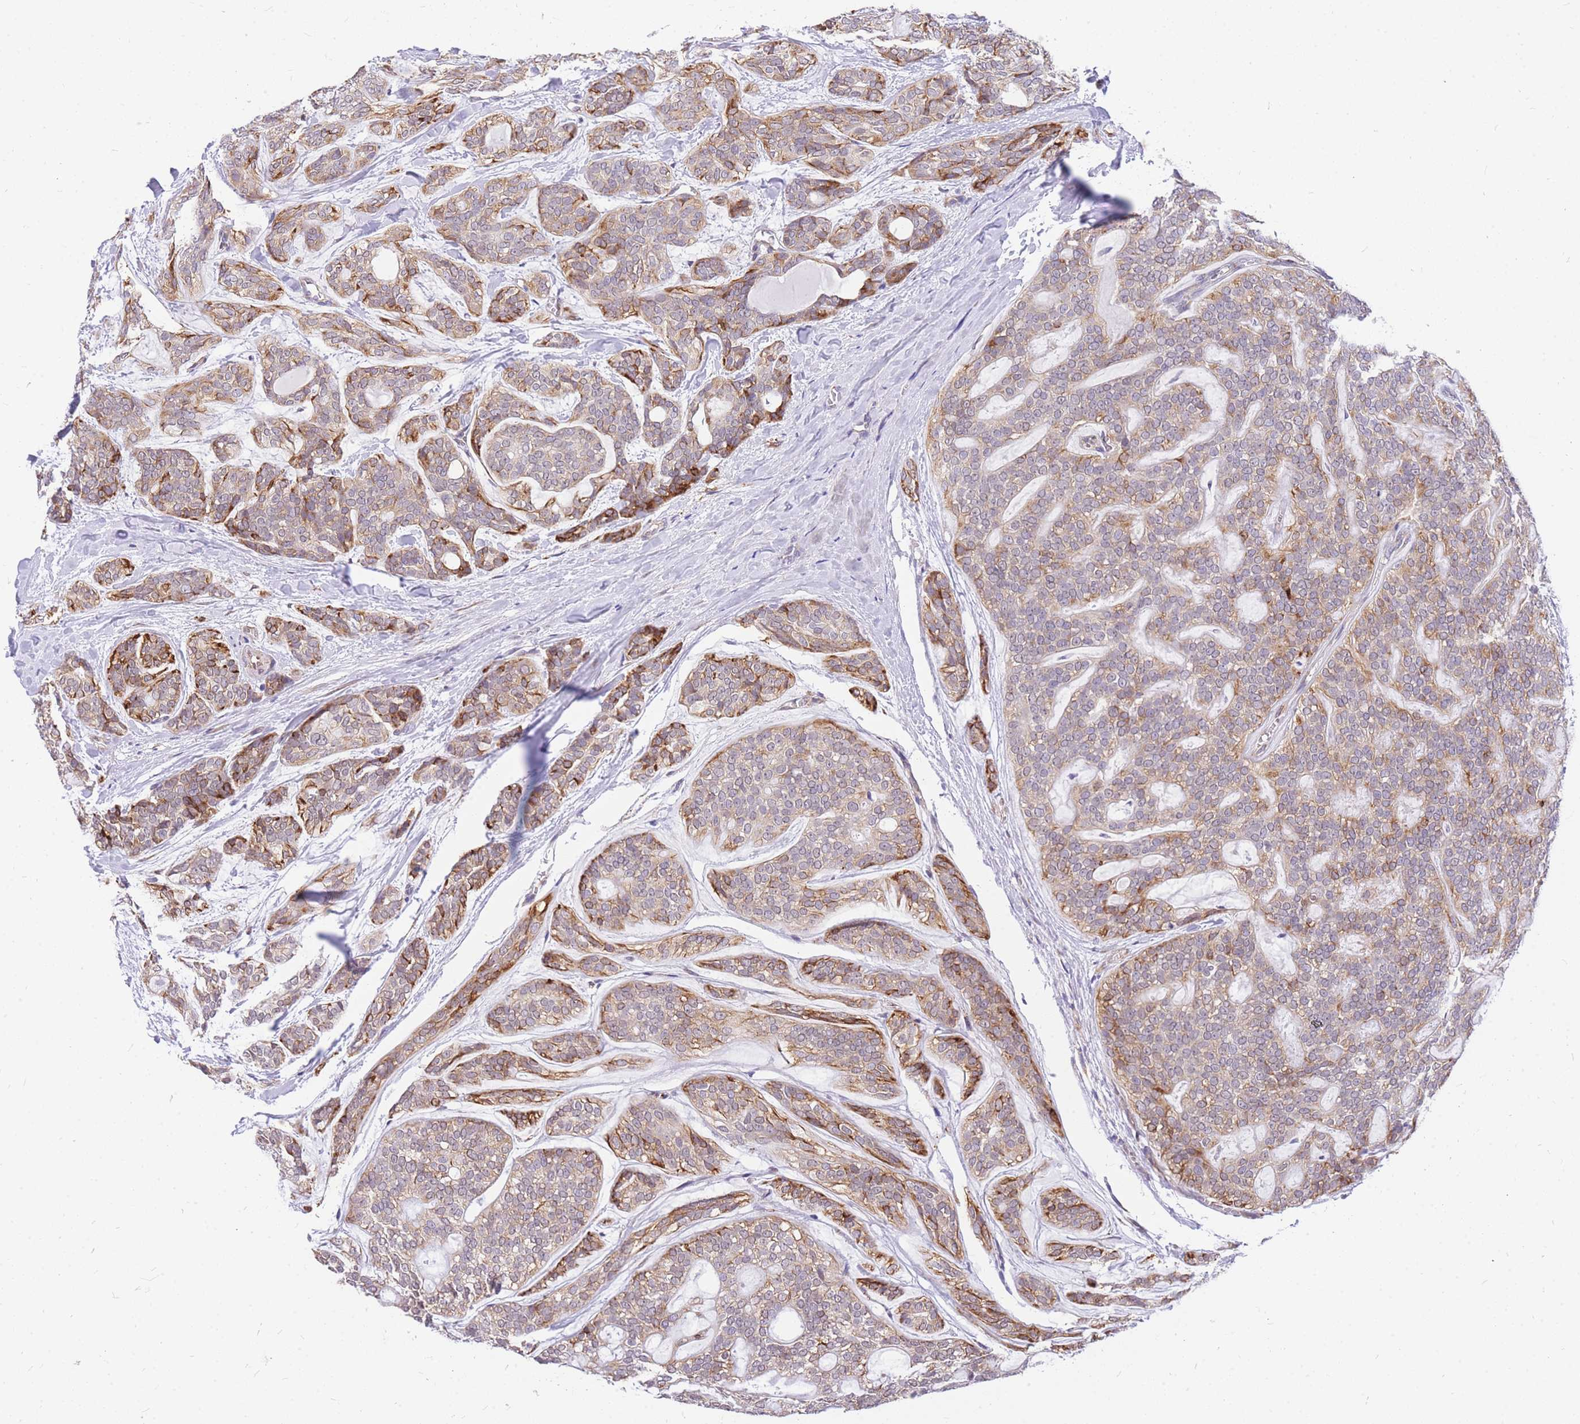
{"staining": {"intensity": "moderate", "quantity": "25%-75%", "location": "cytoplasmic/membranous"}, "tissue": "head and neck cancer", "cell_type": "Tumor cells", "image_type": "cancer", "snomed": [{"axis": "morphology", "description": "Adenocarcinoma, NOS"}, {"axis": "topography", "description": "Head-Neck"}], "caption": "High-power microscopy captured an IHC histopathology image of adenocarcinoma (head and neck), revealing moderate cytoplasmic/membranous expression in approximately 25%-75% of tumor cells.", "gene": "S100PBP", "patient": {"sex": "male", "age": 66}}